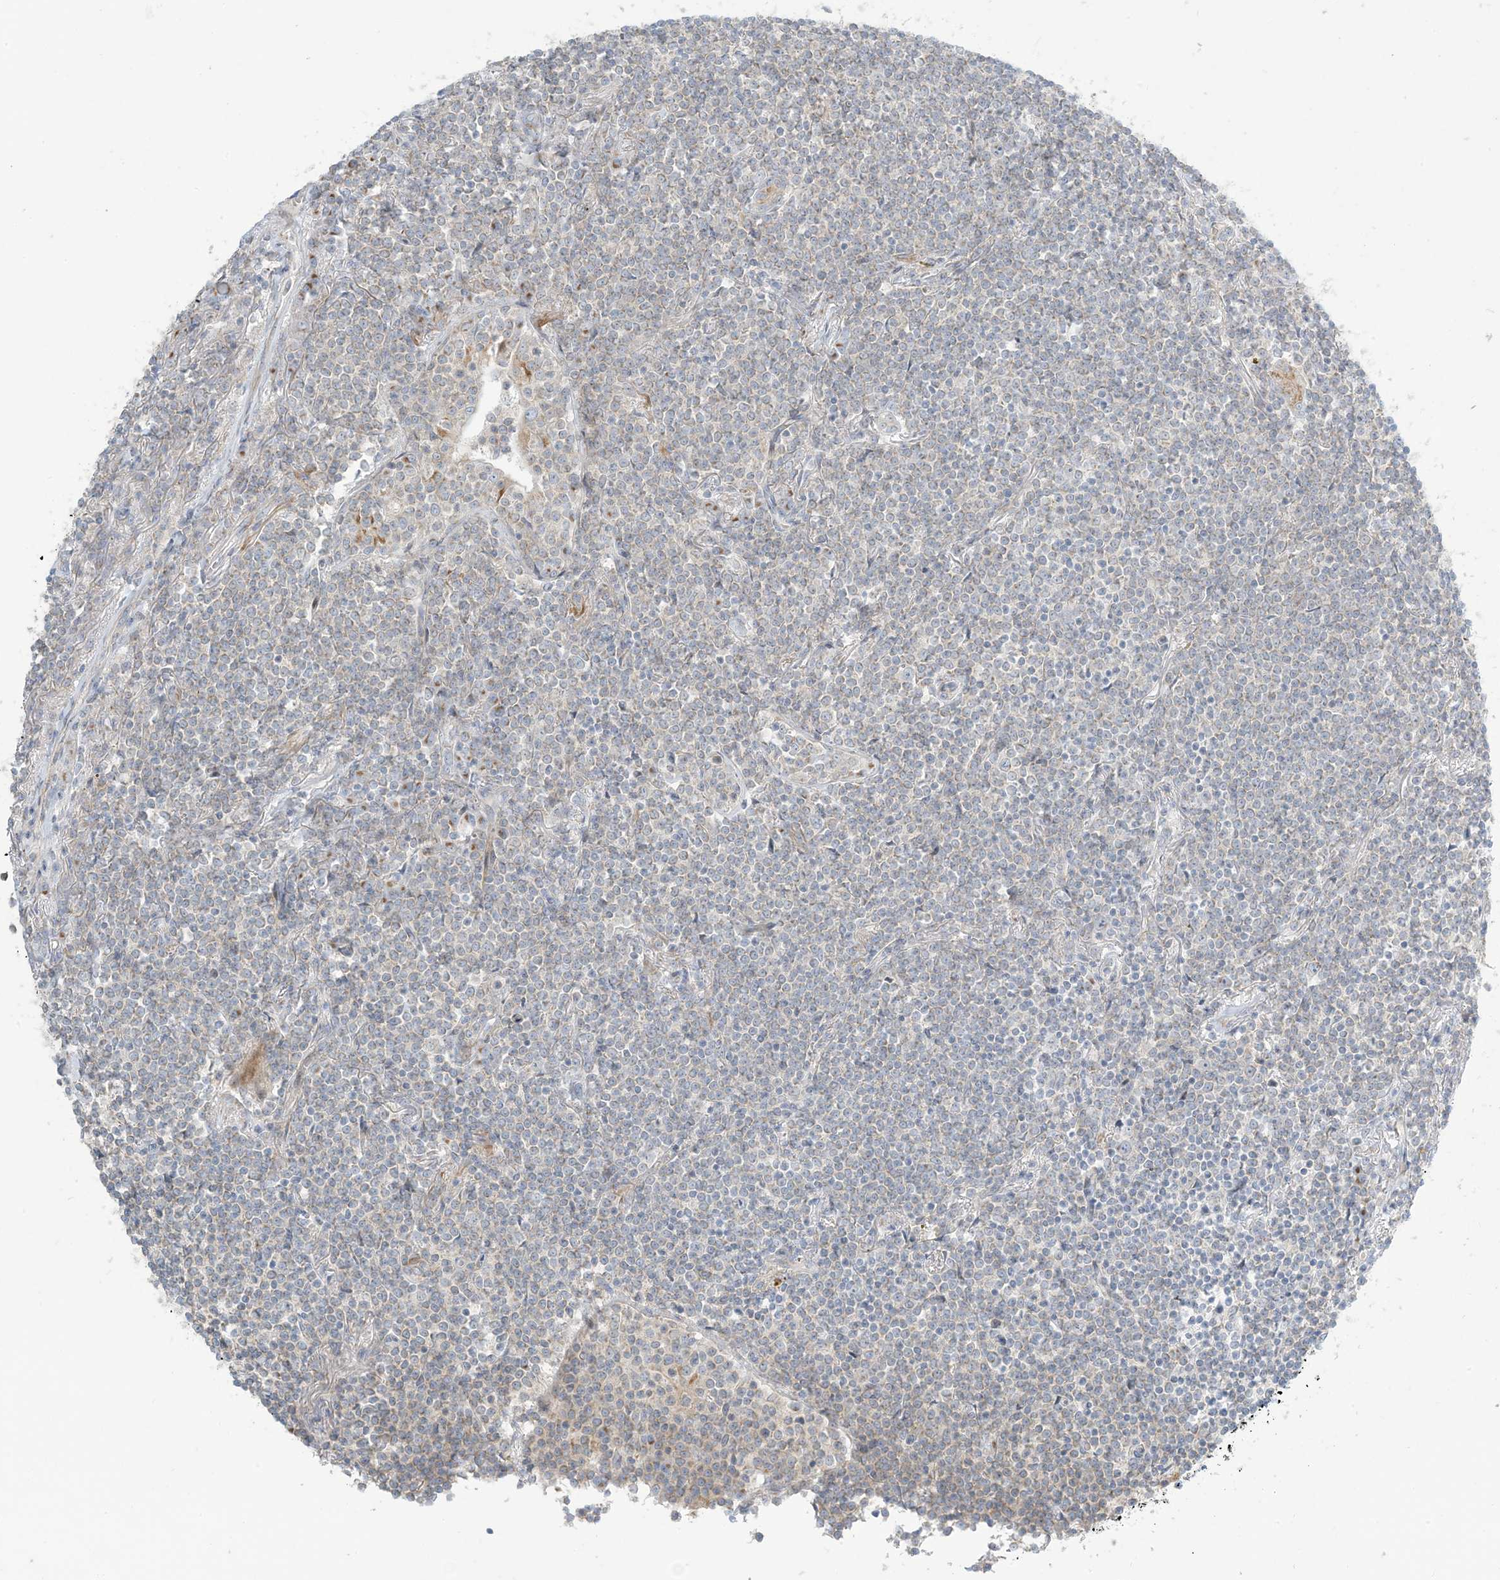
{"staining": {"intensity": "weak", "quantity": "<25%", "location": "cytoplasmic/membranous"}, "tissue": "lymphoma", "cell_type": "Tumor cells", "image_type": "cancer", "snomed": [{"axis": "morphology", "description": "Malignant lymphoma, non-Hodgkin's type, Low grade"}, {"axis": "topography", "description": "Lung"}], "caption": "This is an immunohistochemistry image of human malignant lymphoma, non-Hodgkin's type (low-grade). There is no staining in tumor cells.", "gene": "AFTPH", "patient": {"sex": "female", "age": 71}}